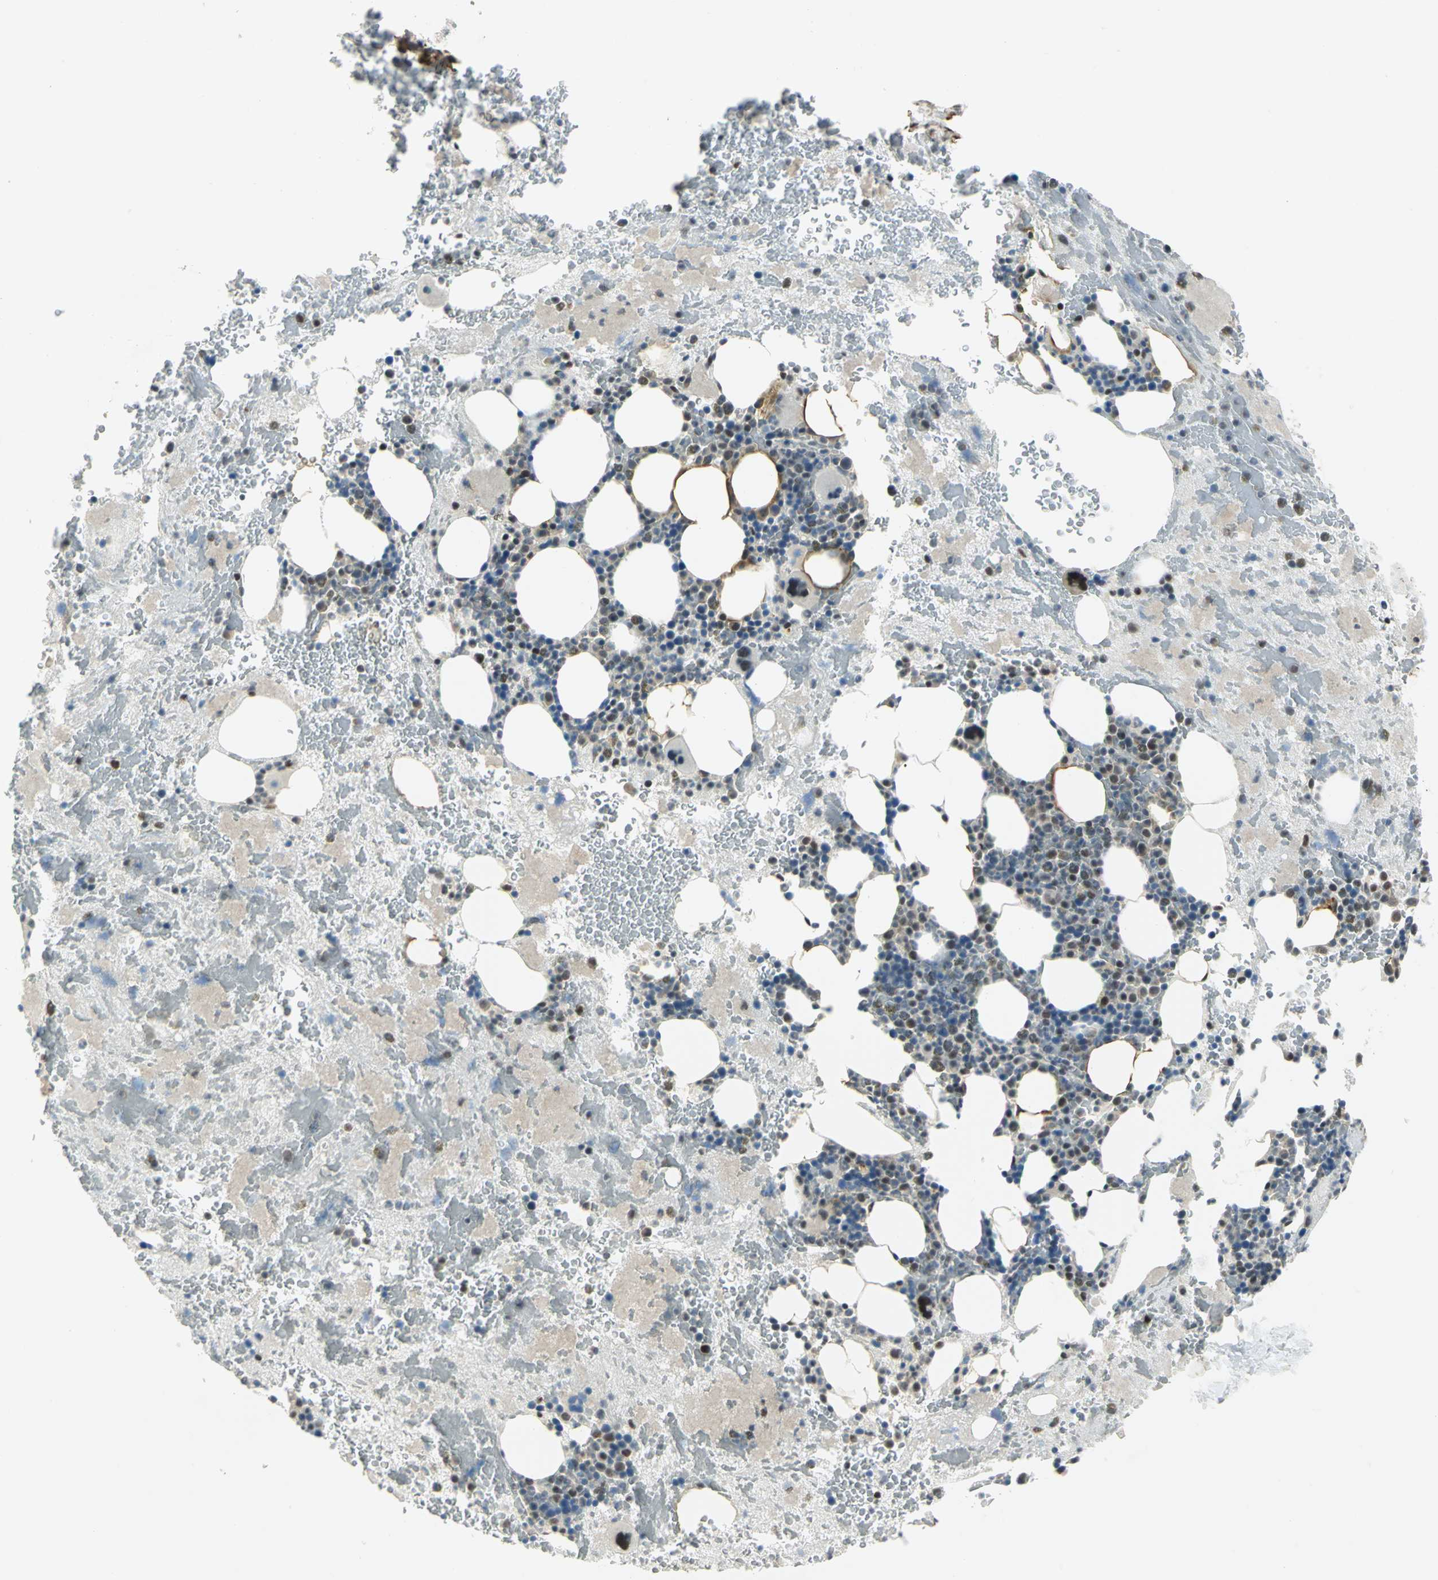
{"staining": {"intensity": "moderate", "quantity": "<25%", "location": "nuclear"}, "tissue": "bone marrow", "cell_type": "Hematopoietic cells", "image_type": "normal", "snomed": [{"axis": "morphology", "description": "Normal tissue, NOS"}, {"axis": "topography", "description": "Bone marrow"}], "caption": "Bone marrow stained for a protein (brown) exhibits moderate nuclear positive expression in about <25% of hematopoietic cells.", "gene": "MTA1", "patient": {"sex": "male", "age": 76}}